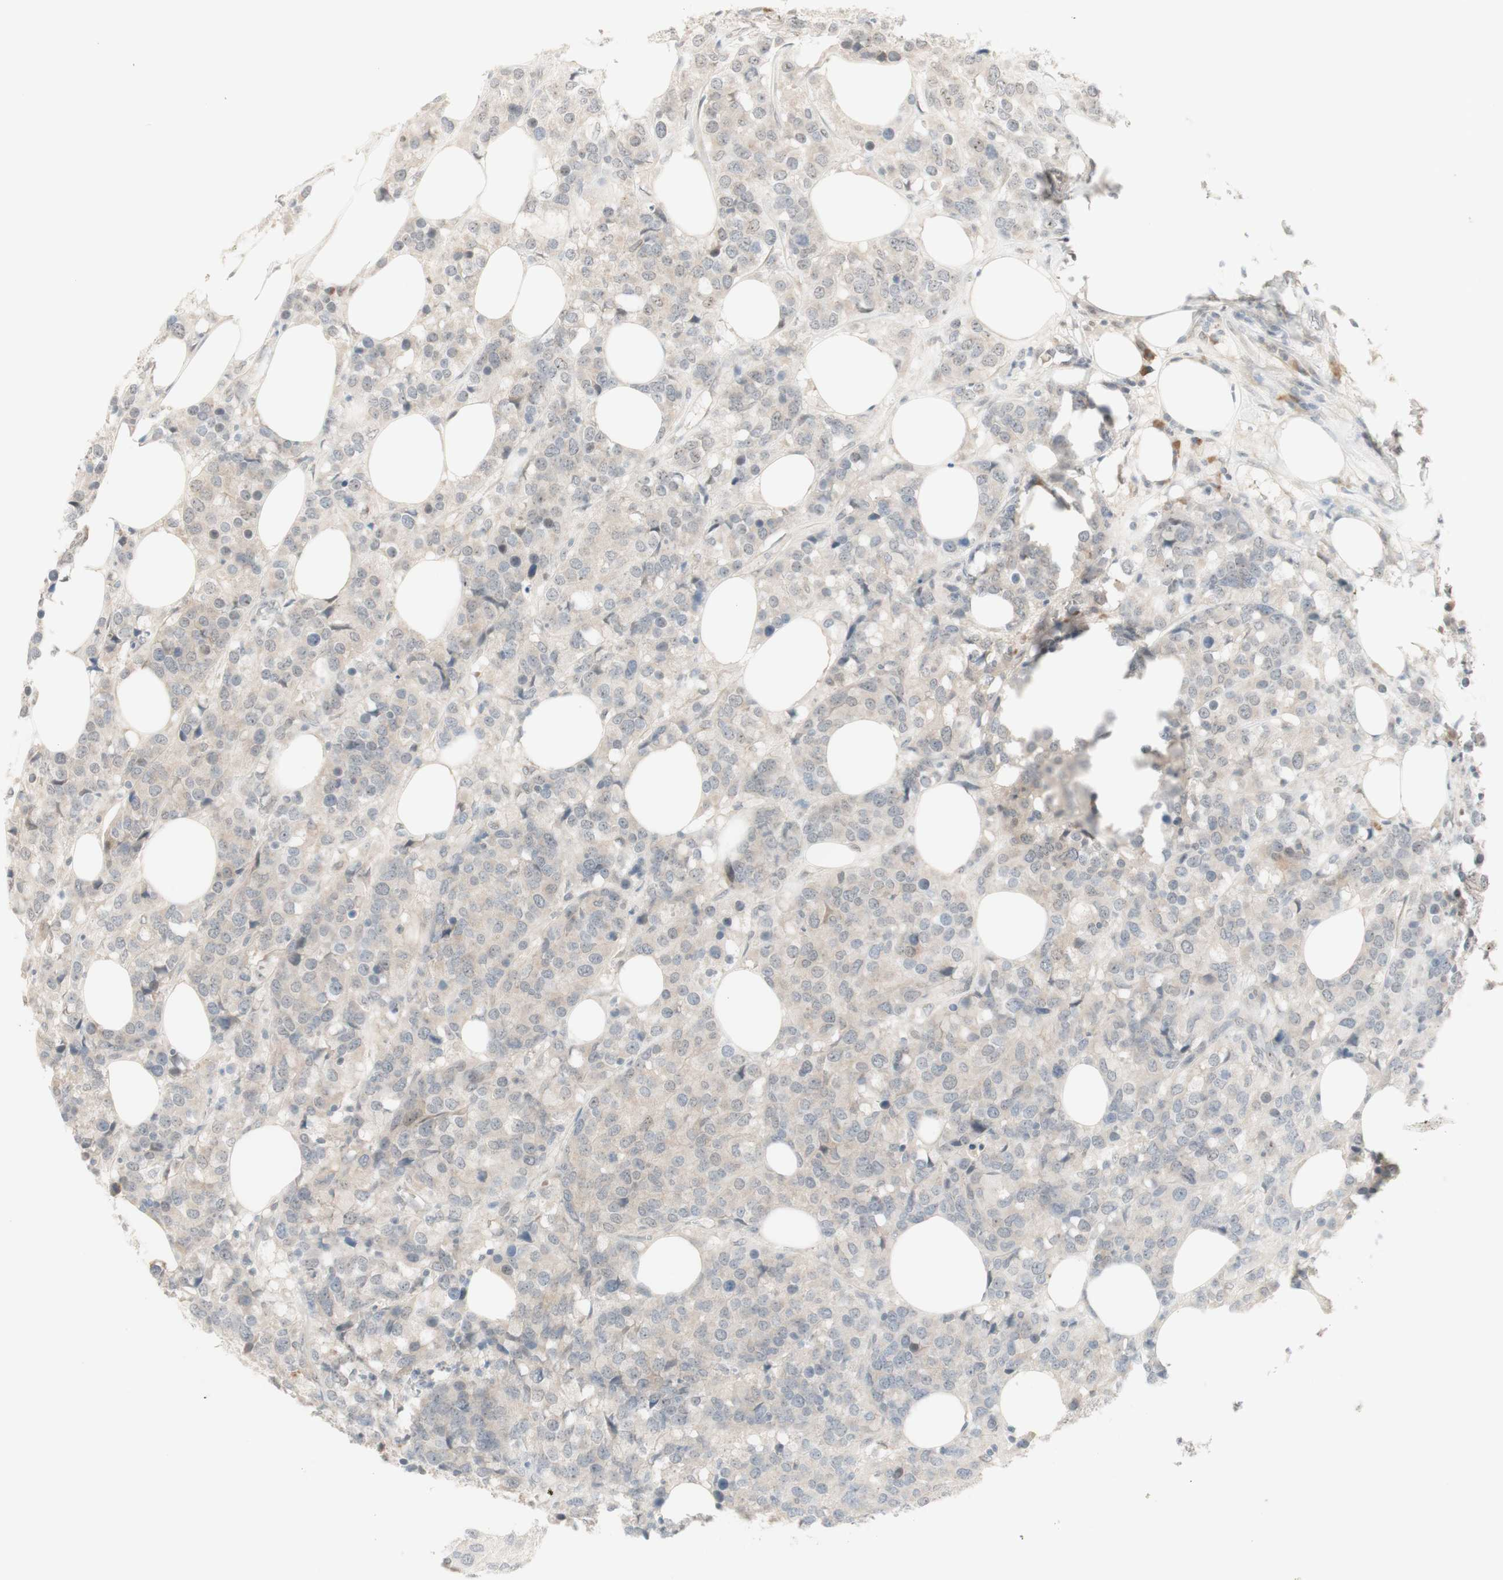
{"staining": {"intensity": "weak", "quantity": ">75%", "location": "cytoplasmic/membranous"}, "tissue": "breast cancer", "cell_type": "Tumor cells", "image_type": "cancer", "snomed": [{"axis": "morphology", "description": "Lobular carcinoma"}, {"axis": "topography", "description": "Breast"}], "caption": "Brown immunohistochemical staining in breast cancer exhibits weak cytoplasmic/membranous positivity in approximately >75% of tumor cells.", "gene": "PLCD4", "patient": {"sex": "female", "age": 59}}